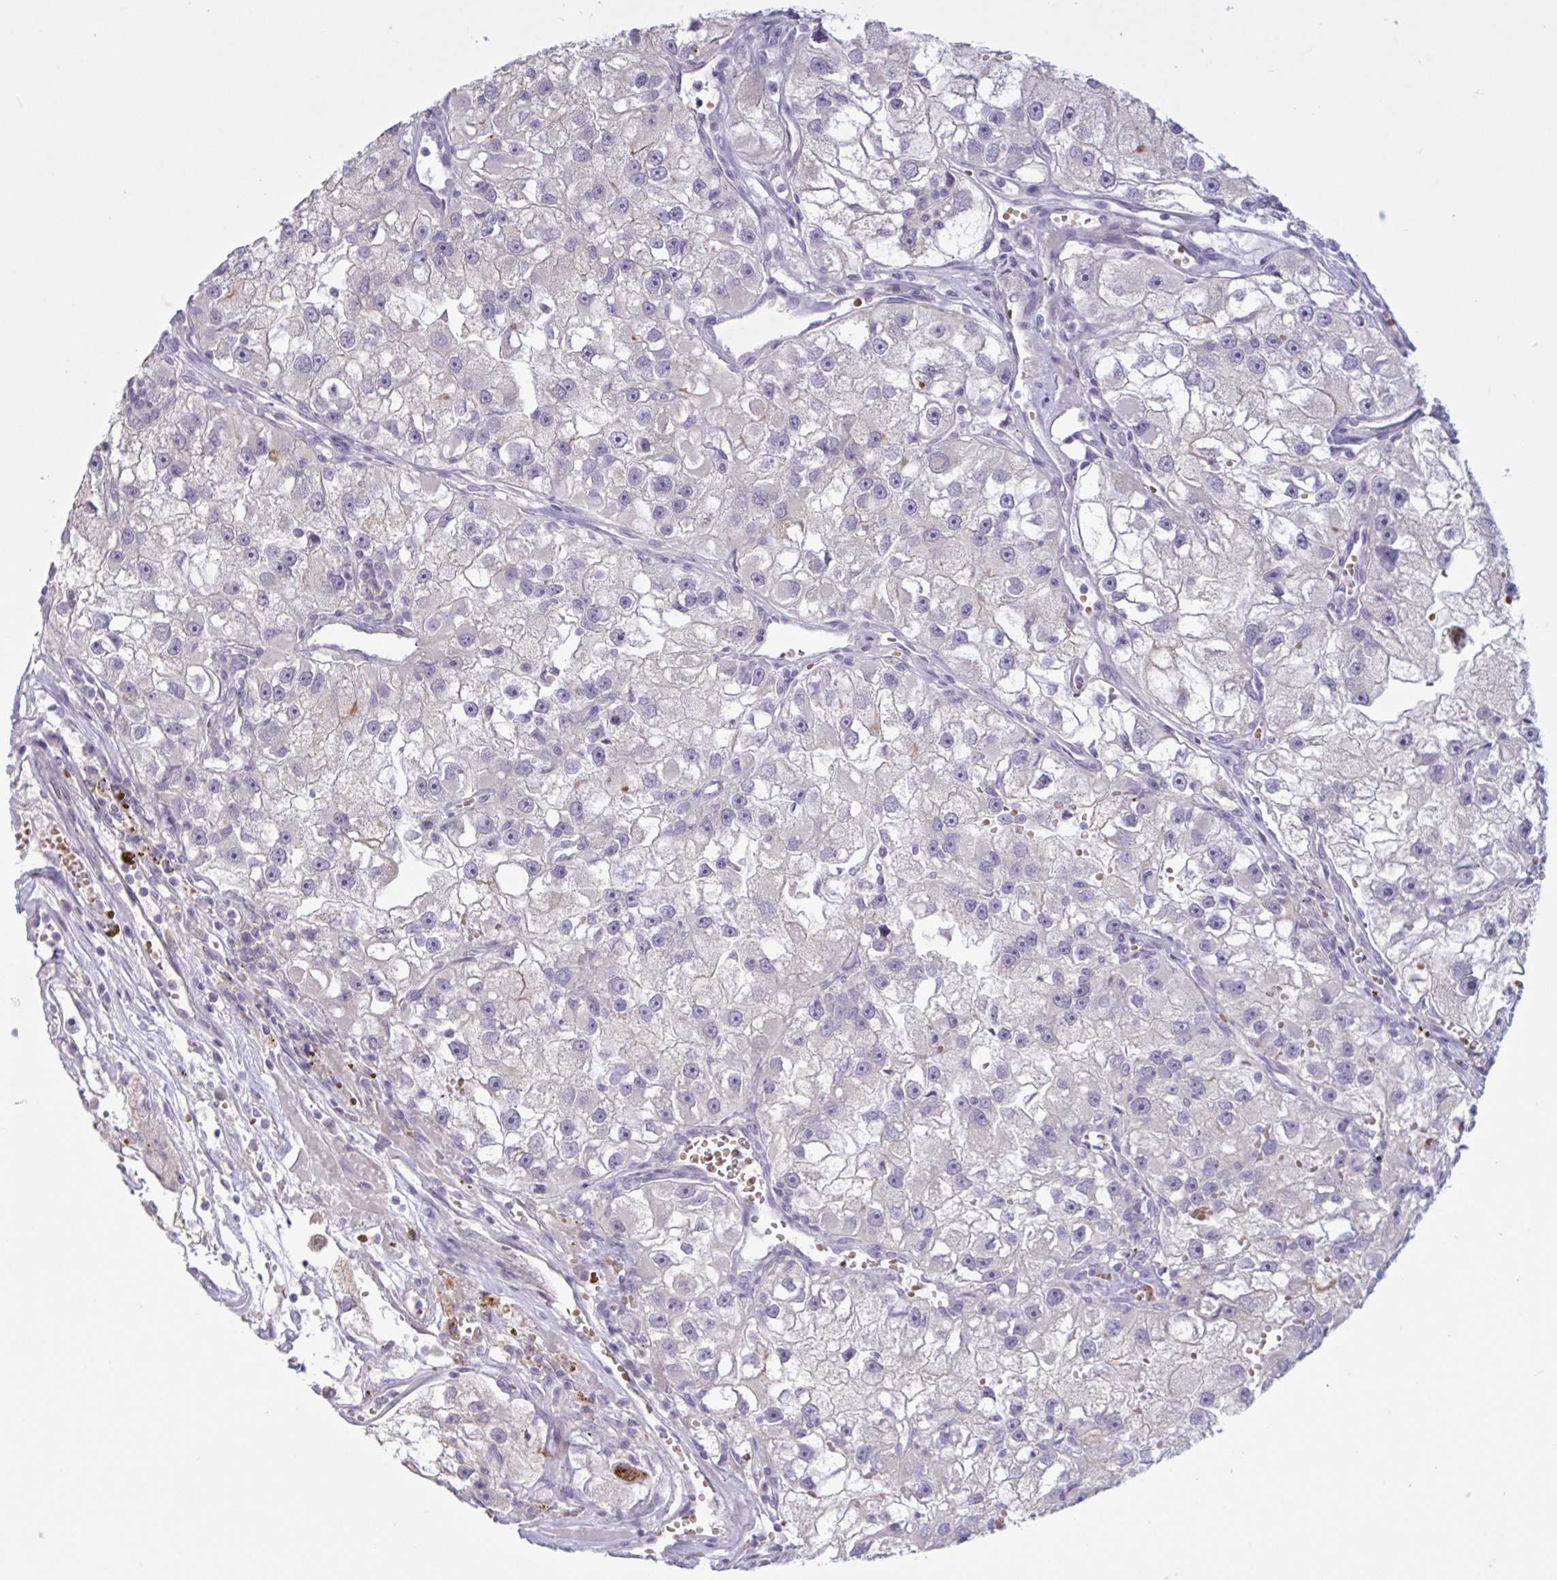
{"staining": {"intensity": "negative", "quantity": "none", "location": "none"}, "tissue": "renal cancer", "cell_type": "Tumor cells", "image_type": "cancer", "snomed": [{"axis": "morphology", "description": "Adenocarcinoma, NOS"}, {"axis": "topography", "description": "Kidney"}], "caption": "Immunohistochemical staining of renal cancer (adenocarcinoma) demonstrates no significant positivity in tumor cells.", "gene": "RFPL4B", "patient": {"sex": "male", "age": 63}}